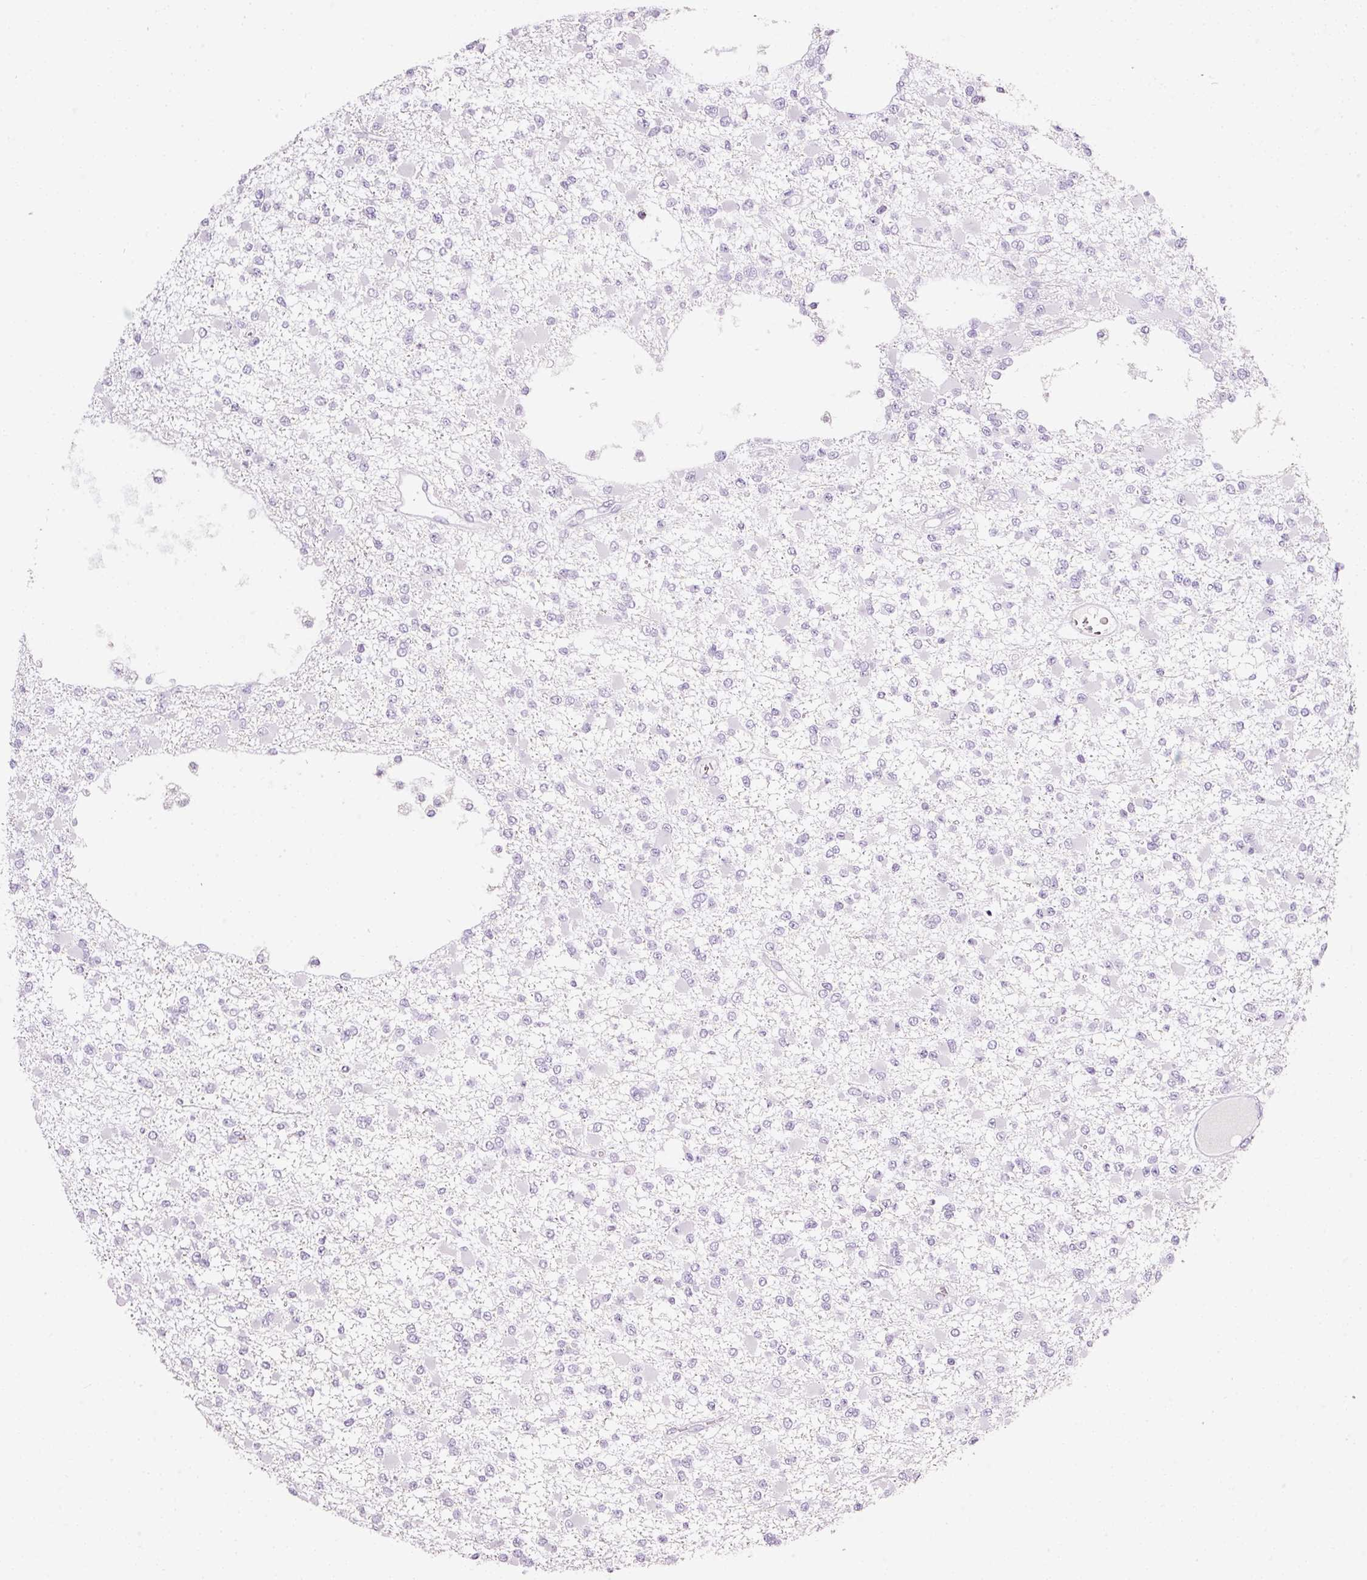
{"staining": {"intensity": "negative", "quantity": "none", "location": "none"}, "tissue": "glioma", "cell_type": "Tumor cells", "image_type": "cancer", "snomed": [{"axis": "morphology", "description": "Glioma, malignant, Low grade"}, {"axis": "topography", "description": "Brain"}], "caption": "Glioma was stained to show a protein in brown. There is no significant staining in tumor cells.", "gene": "CYB561A3", "patient": {"sex": "female", "age": 22}}